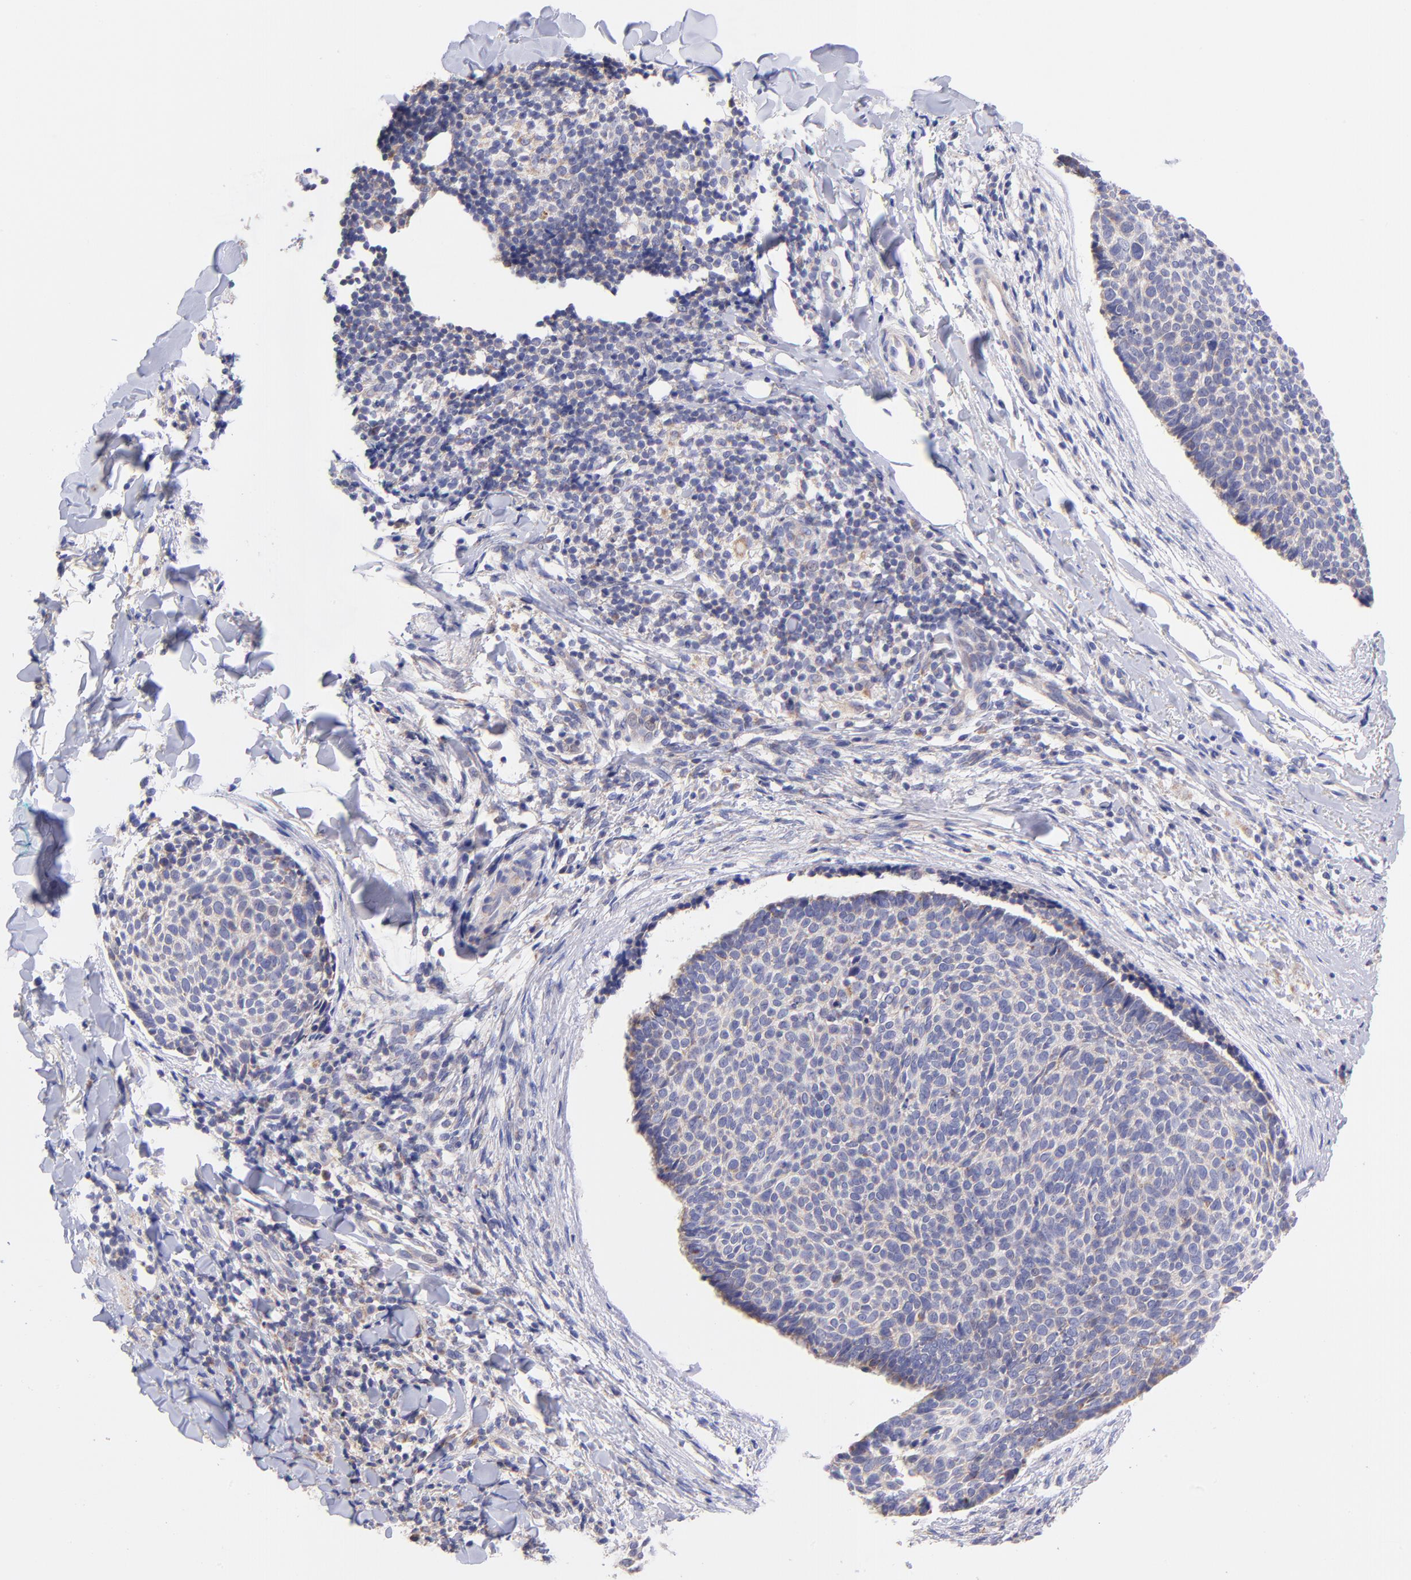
{"staining": {"intensity": "weak", "quantity": "25%-75%", "location": "cytoplasmic/membranous"}, "tissue": "skin cancer", "cell_type": "Tumor cells", "image_type": "cancer", "snomed": [{"axis": "morphology", "description": "Normal tissue, NOS"}, {"axis": "morphology", "description": "Basal cell carcinoma"}, {"axis": "topography", "description": "Skin"}], "caption": "Skin basal cell carcinoma stained with immunohistochemistry (IHC) shows weak cytoplasmic/membranous expression in approximately 25%-75% of tumor cells.", "gene": "NDUFB7", "patient": {"sex": "female", "age": 57}}